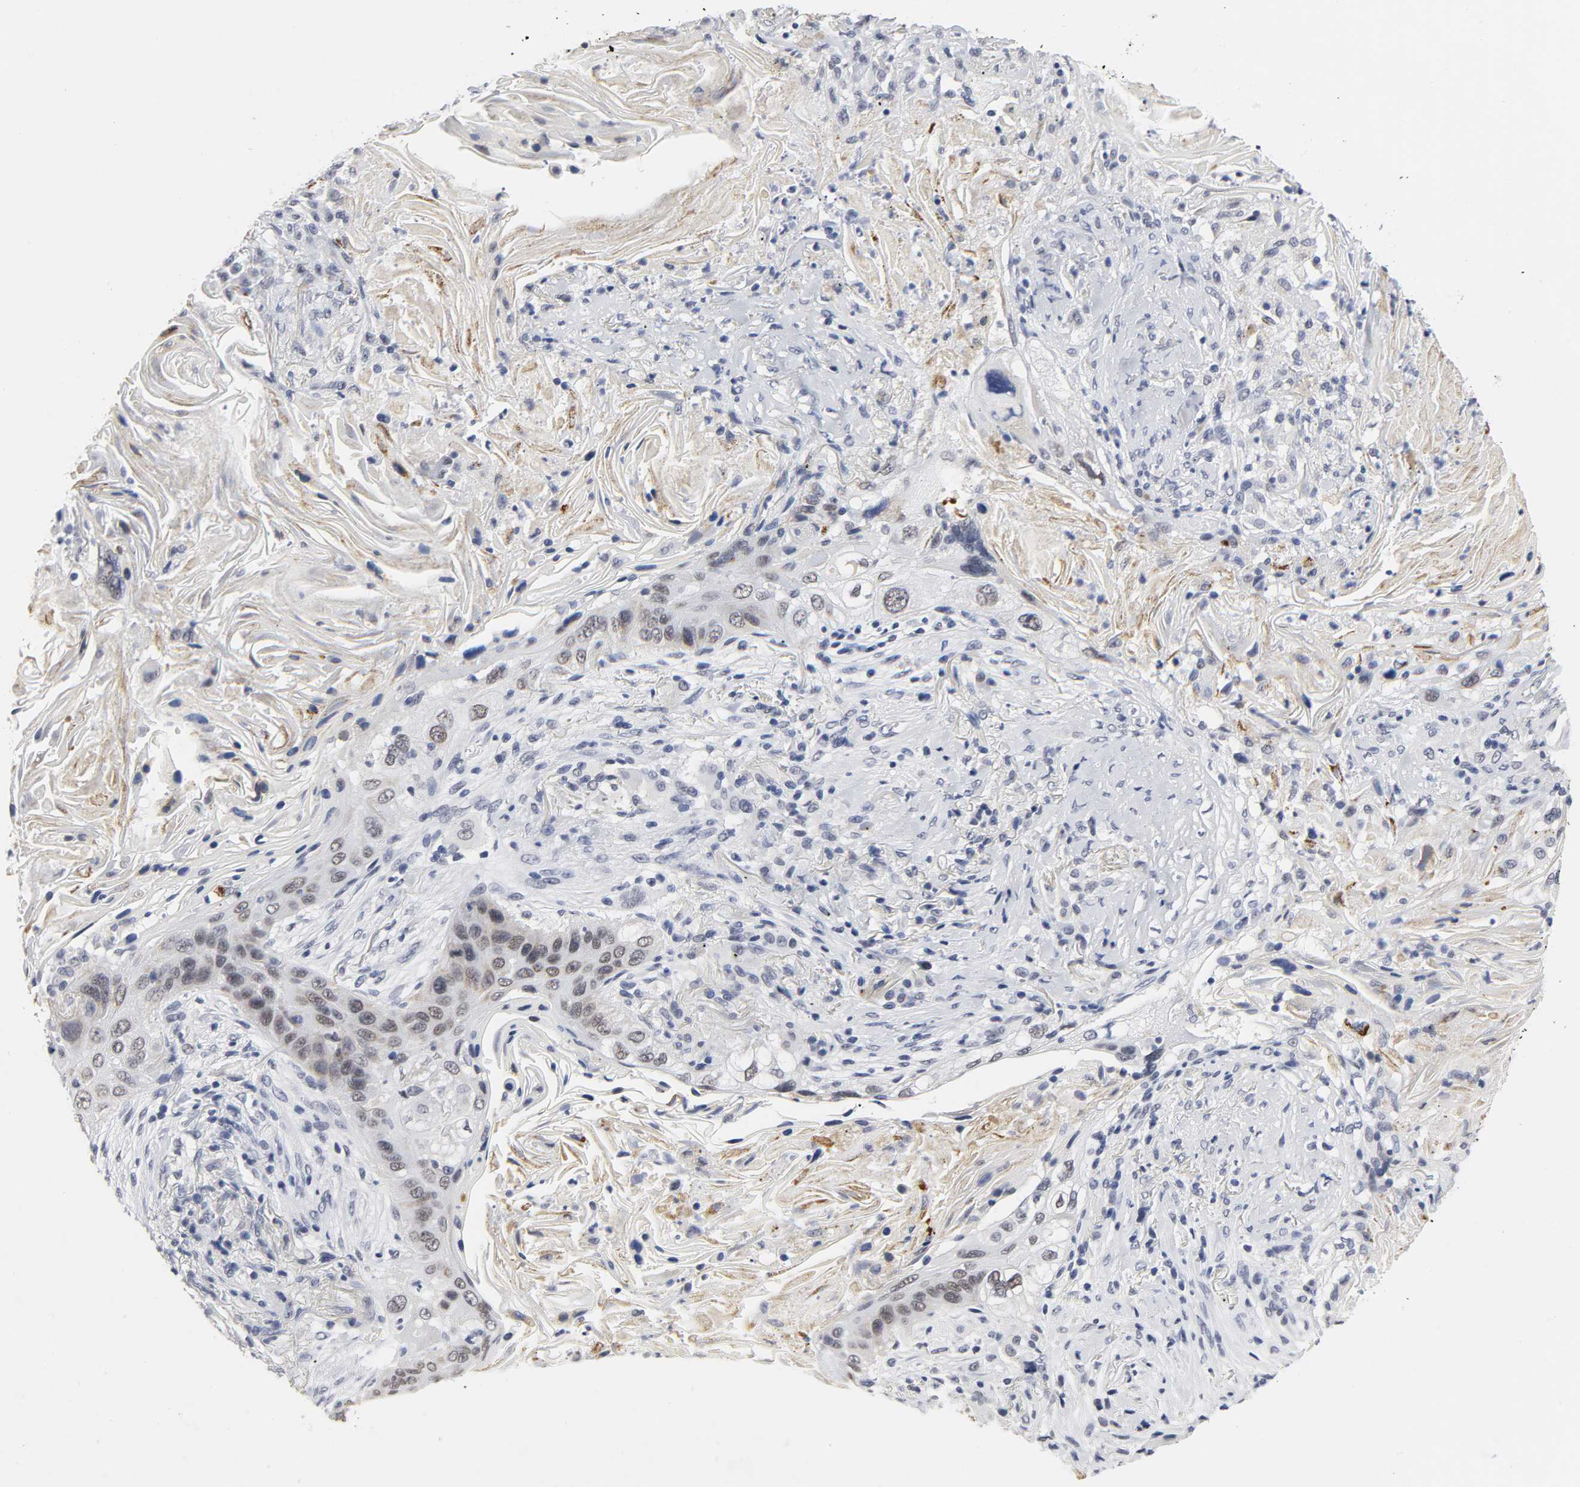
{"staining": {"intensity": "moderate", "quantity": ">75%", "location": "cytoplasmic/membranous"}, "tissue": "lung cancer", "cell_type": "Tumor cells", "image_type": "cancer", "snomed": [{"axis": "morphology", "description": "Squamous cell carcinoma, NOS"}, {"axis": "topography", "description": "Lung"}], "caption": "Lung squamous cell carcinoma stained with immunohistochemistry shows moderate cytoplasmic/membranous expression in about >75% of tumor cells. The staining was performed using DAB, with brown indicating positive protein expression. Nuclei are stained blue with hematoxylin.", "gene": "GRHL2", "patient": {"sex": "female", "age": 67}}